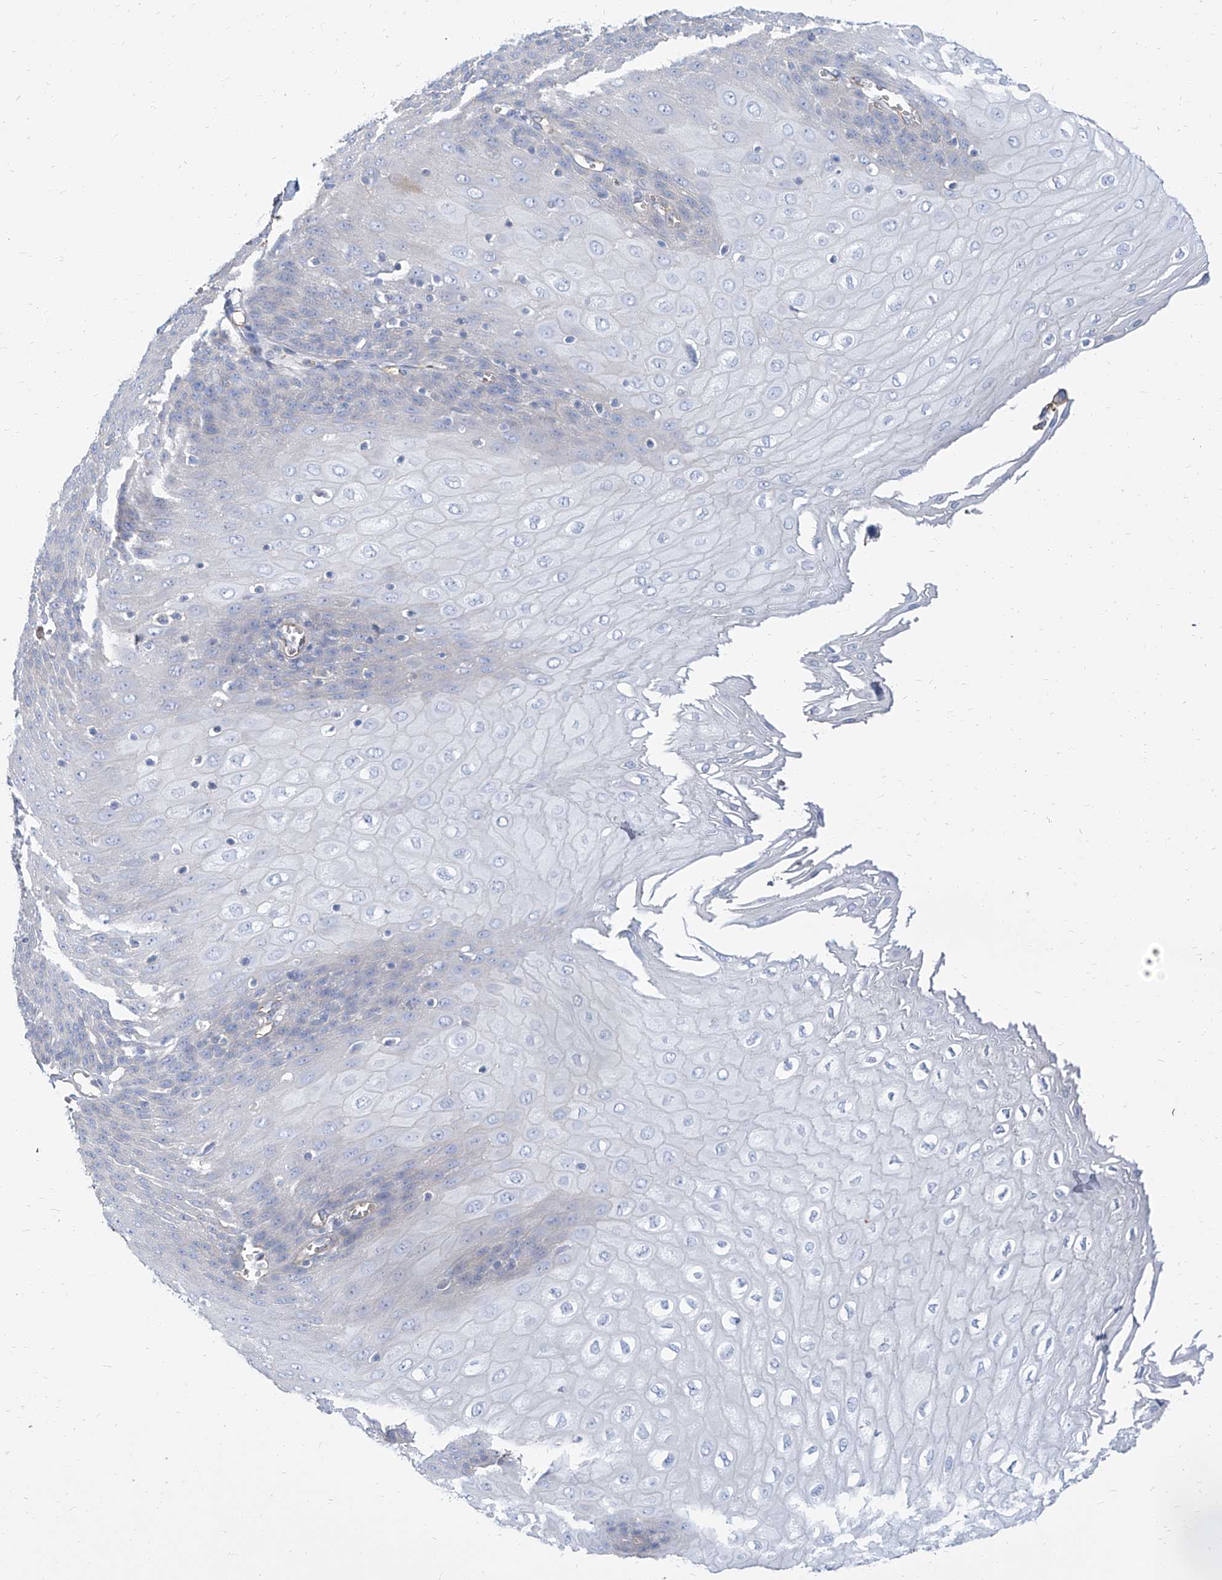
{"staining": {"intensity": "negative", "quantity": "none", "location": "none"}, "tissue": "esophagus", "cell_type": "Squamous epithelial cells", "image_type": "normal", "snomed": [{"axis": "morphology", "description": "Normal tissue, NOS"}, {"axis": "topography", "description": "Esophagus"}], "caption": "Squamous epithelial cells show no significant positivity in unremarkable esophagus. (Brightfield microscopy of DAB immunohistochemistry at high magnification).", "gene": "TXLNB", "patient": {"sex": "male", "age": 60}}